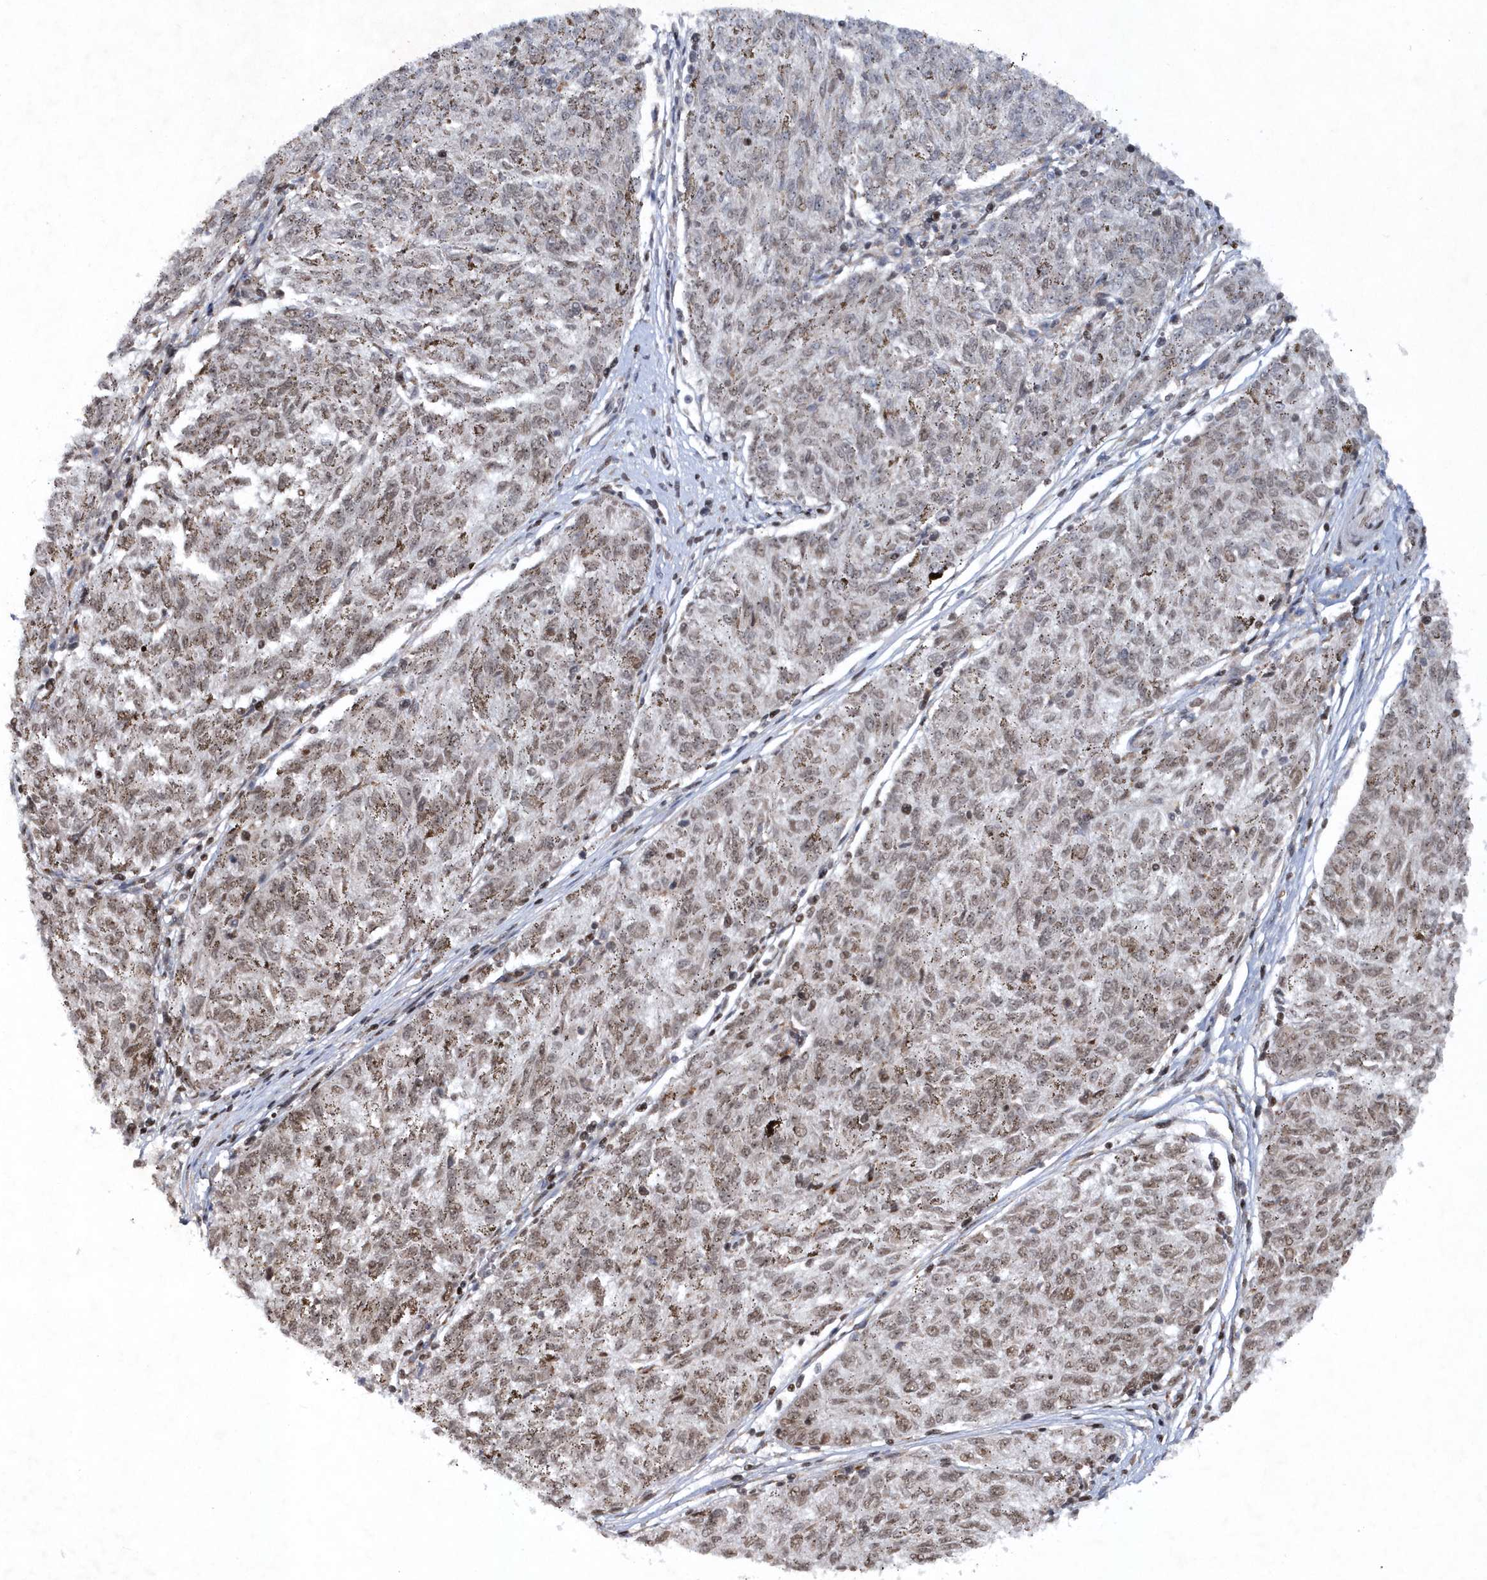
{"staining": {"intensity": "weak", "quantity": "<25%", "location": "cytoplasmic/membranous"}, "tissue": "melanoma", "cell_type": "Tumor cells", "image_type": "cancer", "snomed": [{"axis": "morphology", "description": "Malignant melanoma, NOS"}, {"axis": "topography", "description": "Skin"}], "caption": "High magnification brightfield microscopy of malignant melanoma stained with DAB (3,3'-diaminobenzidine) (brown) and counterstained with hematoxylin (blue): tumor cells show no significant expression. (DAB IHC visualized using brightfield microscopy, high magnification).", "gene": "SOWAHB", "patient": {"sex": "female", "age": 72}}